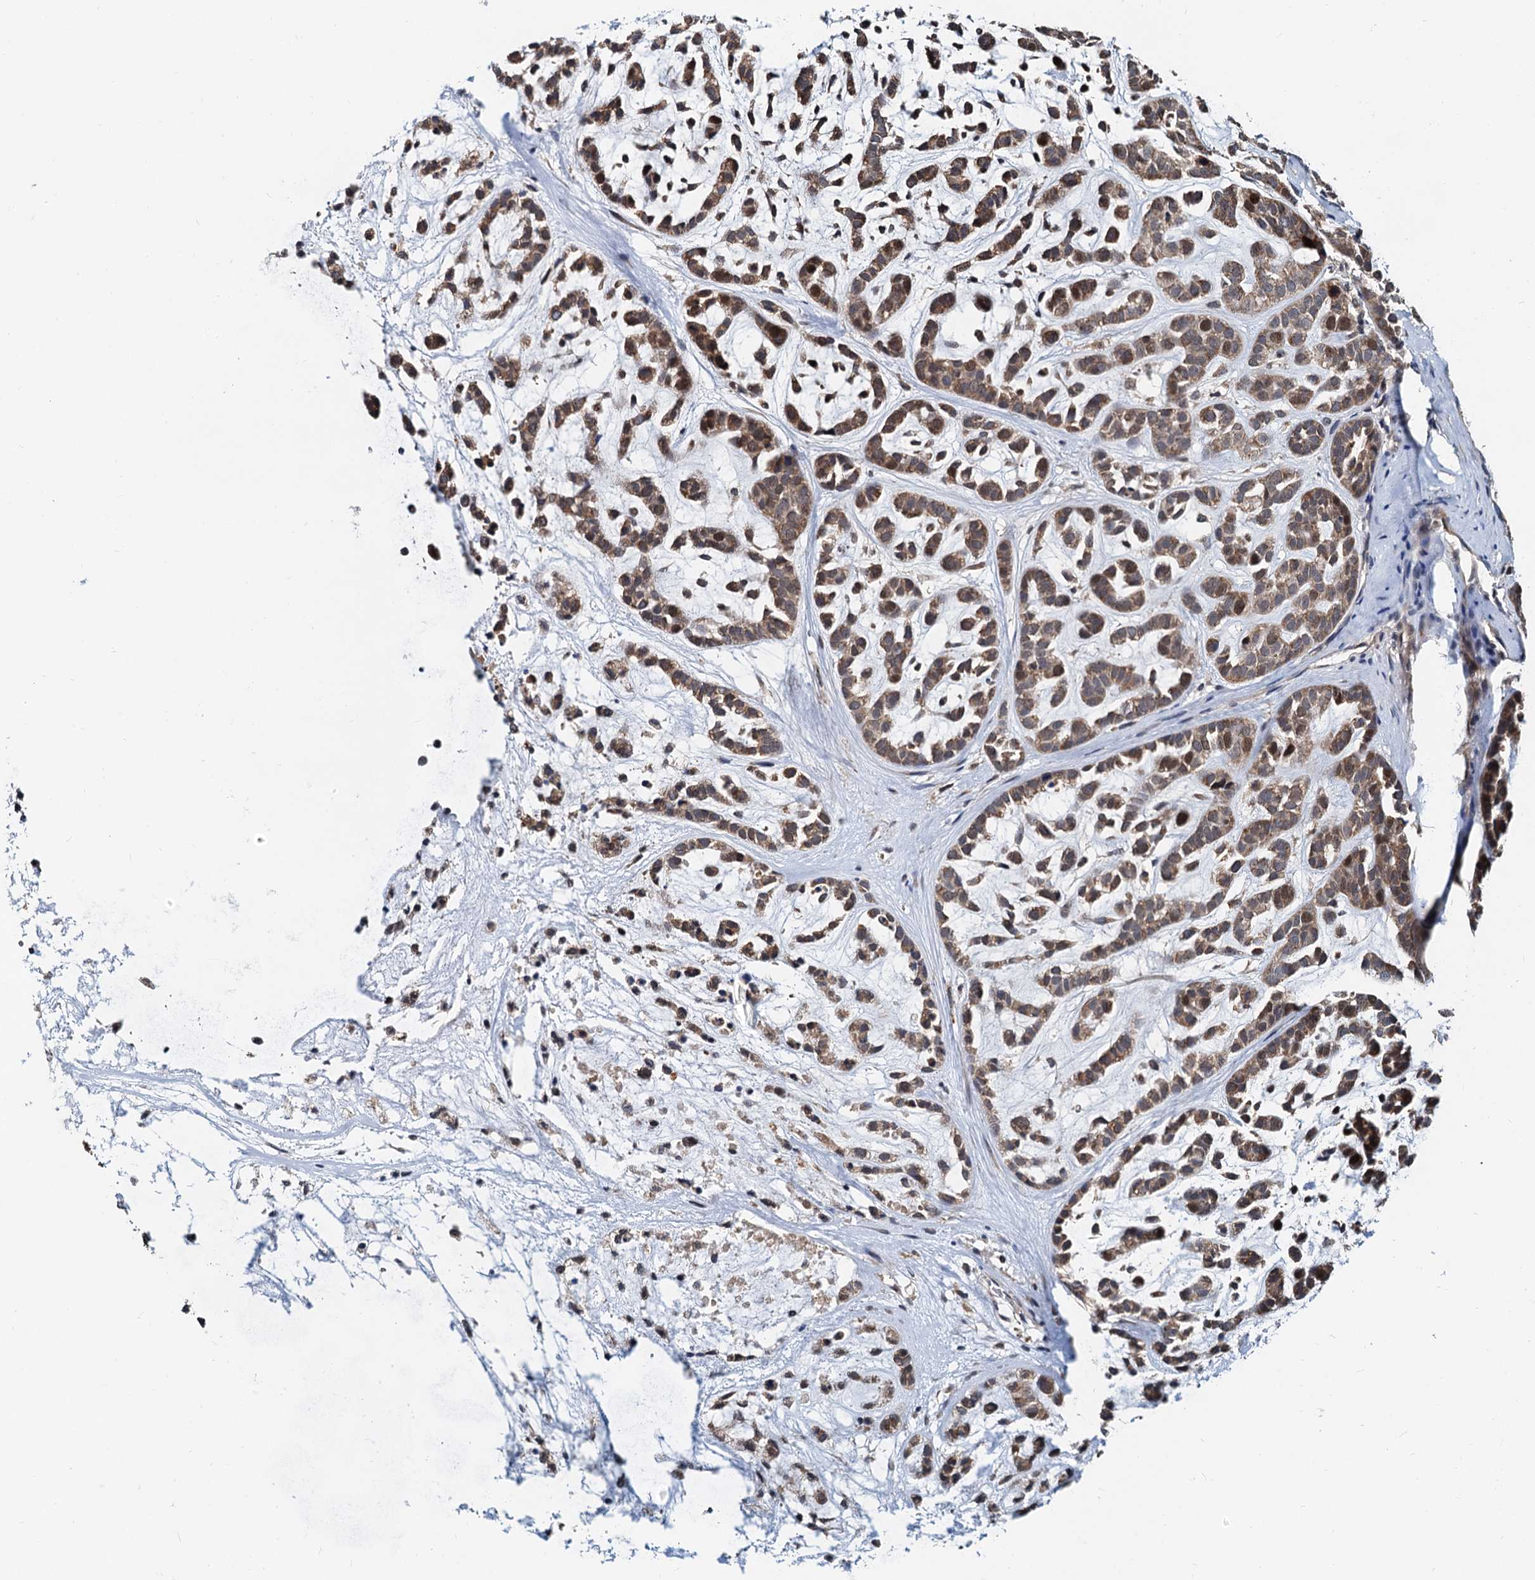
{"staining": {"intensity": "moderate", "quantity": ">75%", "location": "cytoplasmic/membranous,nuclear"}, "tissue": "head and neck cancer", "cell_type": "Tumor cells", "image_type": "cancer", "snomed": [{"axis": "morphology", "description": "Adenocarcinoma, NOS"}, {"axis": "morphology", "description": "Adenoma, NOS"}, {"axis": "topography", "description": "Head-Neck"}], "caption": "An immunohistochemistry (IHC) image of neoplastic tissue is shown. Protein staining in brown labels moderate cytoplasmic/membranous and nuclear positivity in head and neck adenocarcinoma within tumor cells.", "gene": "MCMBP", "patient": {"sex": "female", "age": 55}}